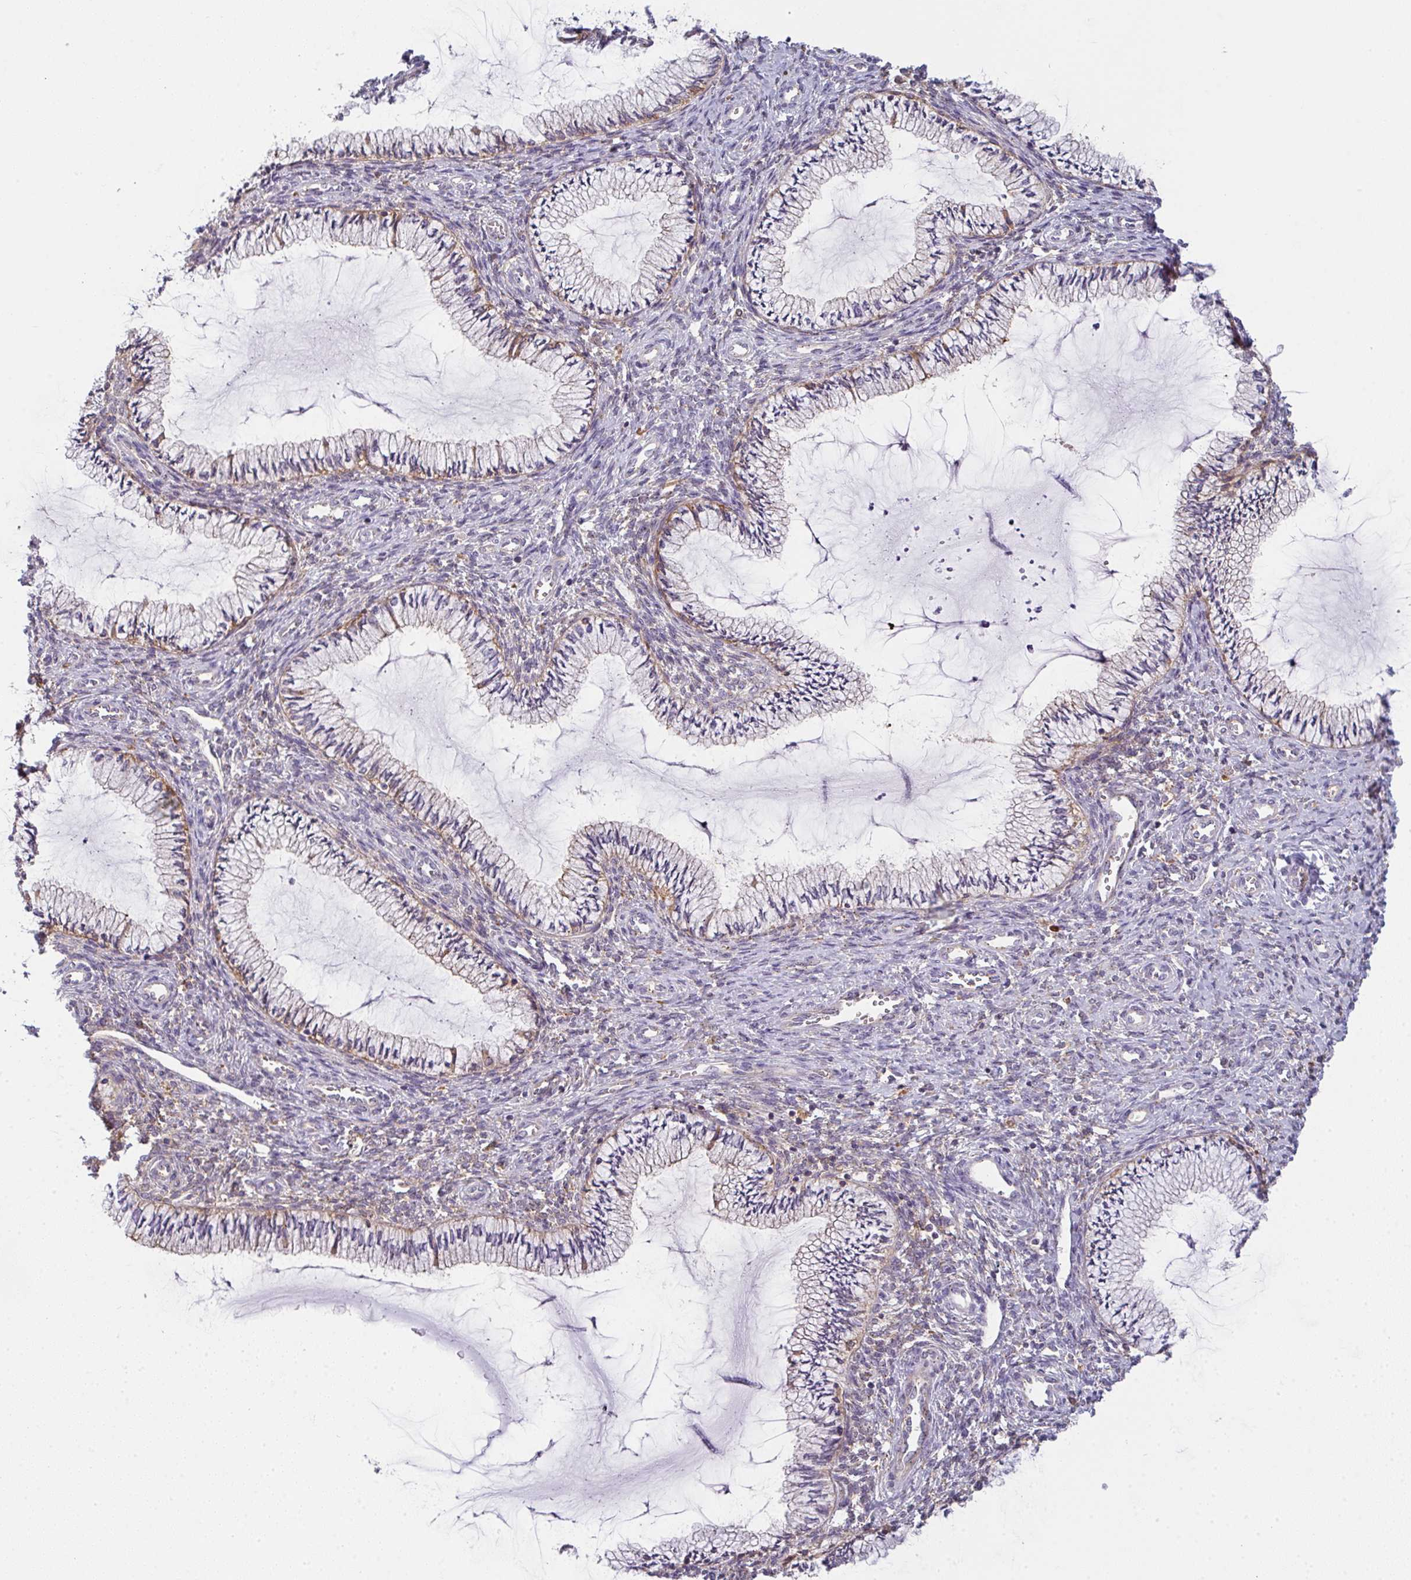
{"staining": {"intensity": "weak", "quantity": "<25%", "location": "cytoplasmic/membranous"}, "tissue": "cervix", "cell_type": "Glandular cells", "image_type": "normal", "snomed": [{"axis": "morphology", "description": "Normal tissue, NOS"}, {"axis": "topography", "description": "Cervix"}], "caption": "Immunohistochemistry histopathology image of unremarkable human cervix stained for a protein (brown), which exhibits no staining in glandular cells.", "gene": "SNX5", "patient": {"sex": "female", "age": 24}}